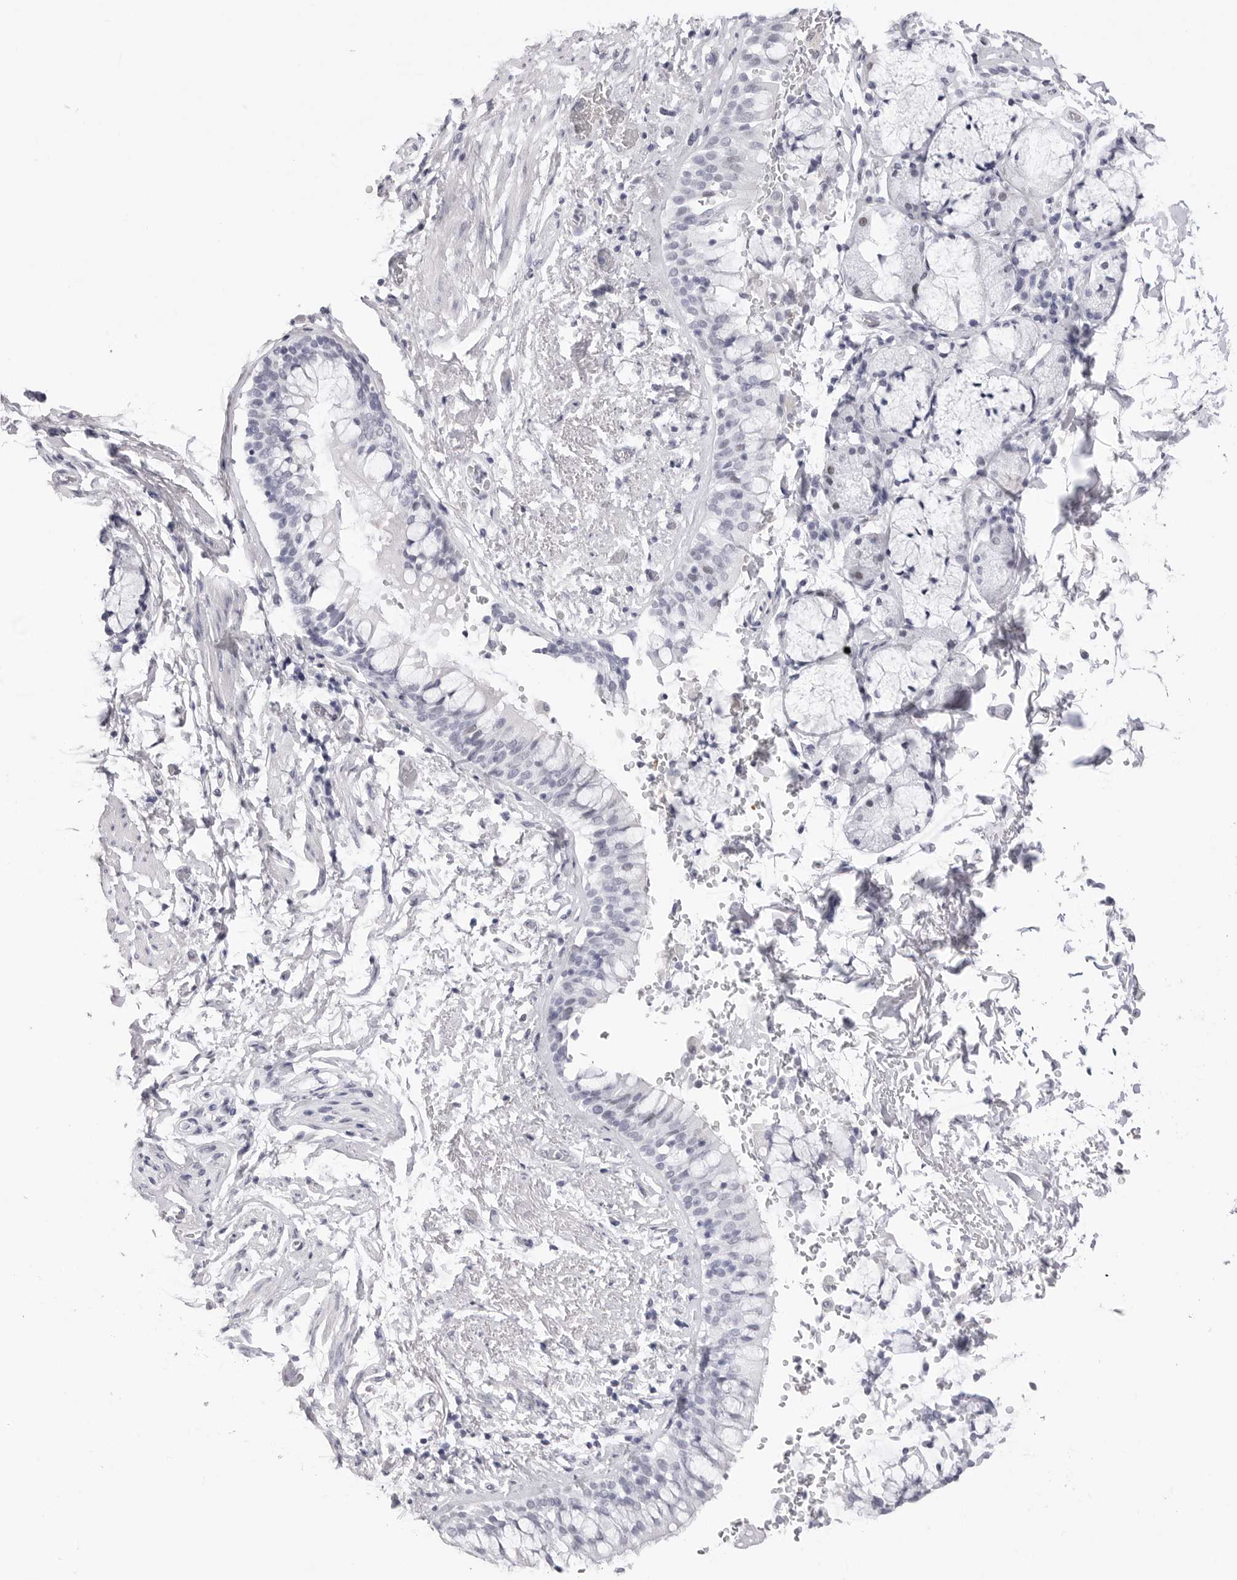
{"staining": {"intensity": "negative", "quantity": "none", "location": "none"}, "tissue": "bronchus", "cell_type": "Respiratory epithelial cells", "image_type": "normal", "snomed": [{"axis": "morphology", "description": "Normal tissue, NOS"}, {"axis": "morphology", "description": "Inflammation, NOS"}, {"axis": "topography", "description": "Cartilage tissue"}, {"axis": "topography", "description": "Bronchus"}, {"axis": "topography", "description": "Lung"}], "caption": "An immunohistochemistry (IHC) image of normal bronchus is shown. There is no staining in respiratory epithelial cells of bronchus.", "gene": "TSSK1B", "patient": {"sex": "female", "age": 64}}